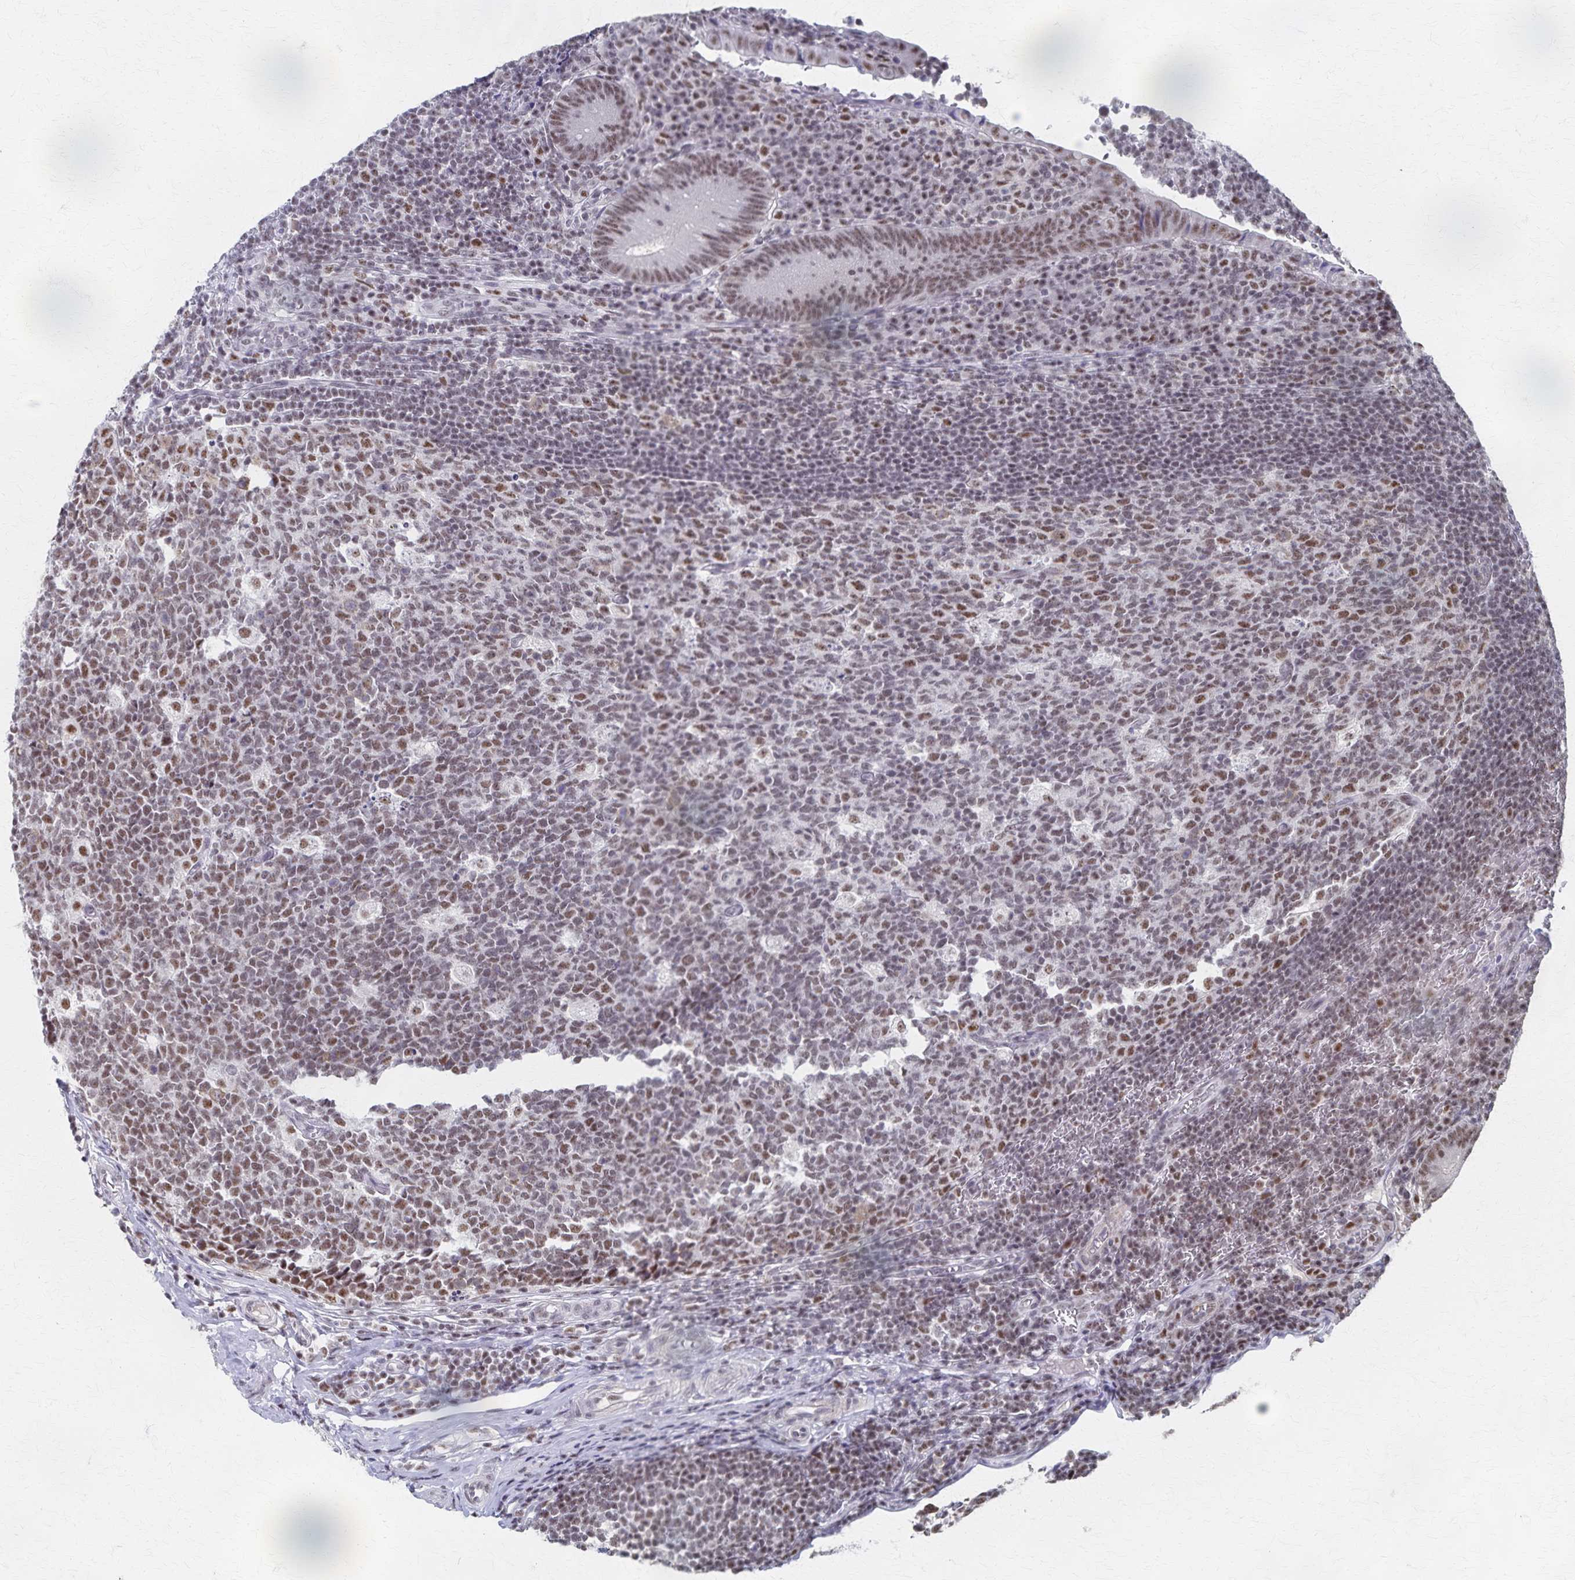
{"staining": {"intensity": "moderate", "quantity": "25%-75%", "location": "nuclear"}, "tissue": "appendix", "cell_type": "Glandular cells", "image_type": "normal", "snomed": [{"axis": "morphology", "description": "Normal tissue, NOS"}, {"axis": "topography", "description": "Appendix"}], "caption": "The micrograph exhibits immunohistochemical staining of unremarkable appendix. There is moderate nuclear expression is appreciated in approximately 25%-75% of glandular cells. Nuclei are stained in blue.", "gene": "GTF2B", "patient": {"sex": "male", "age": 18}}